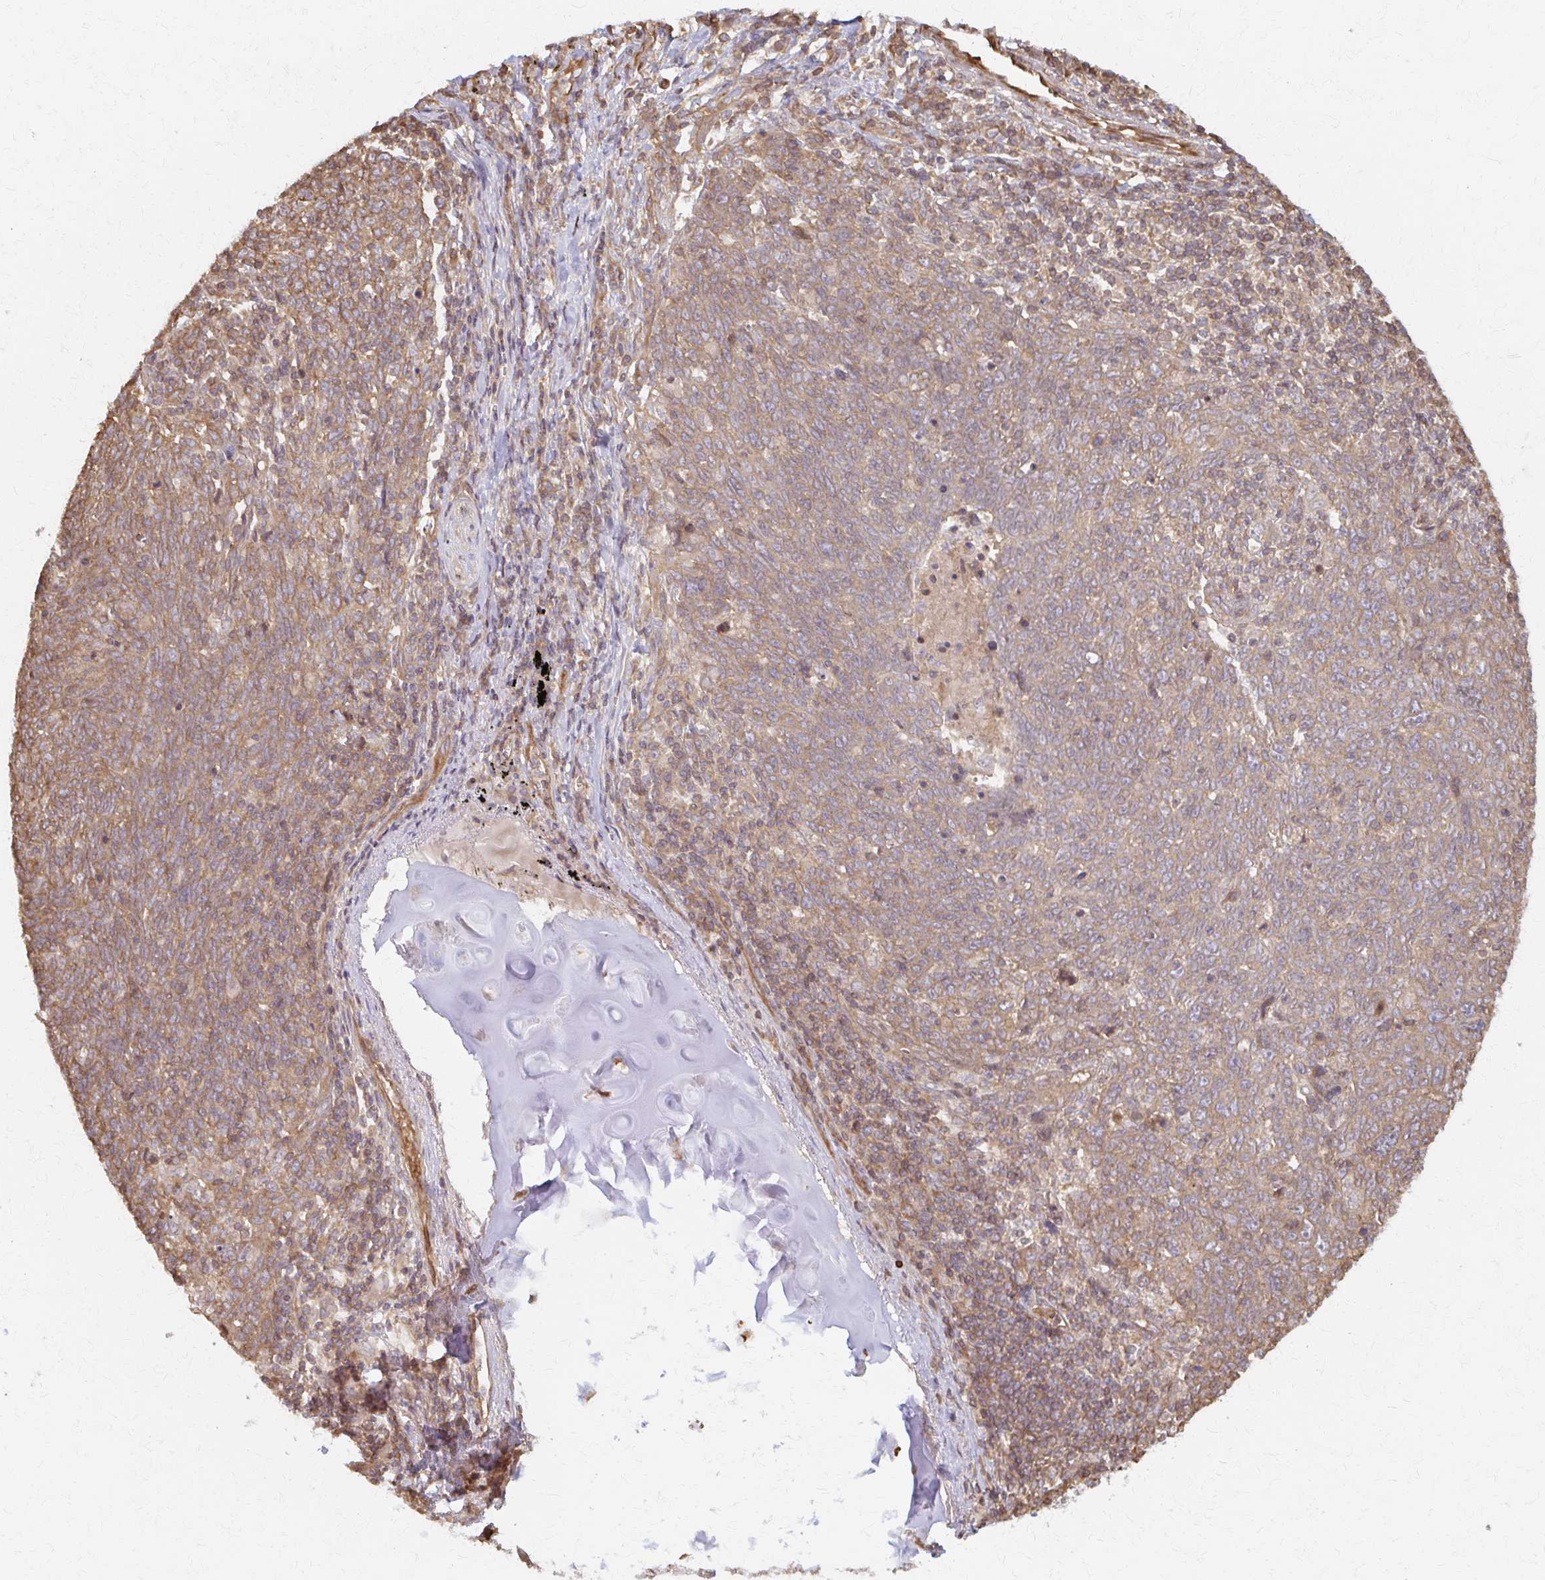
{"staining": {"intensity": "moderate", "quantity": ">75%", "location": "cytoplasmic/membranous"}, "tissue": "lung cancer", "cell_type": "Tumor cells", "image_type": "cancer", "snomed": [{"axis": "morphology", "description": "Squamous cell carcinoma, NOS"}, {"axis": "topography", "description": "Lung"}], "caption": "Lung squamous cell carcinoma stained with immunohistochemistry reveals moderate cytoplasmic/membranous expression in about >75% of tumor cells.", "gene": "ARHGAP35", "patient": {"sex": "female", "age": 72}}